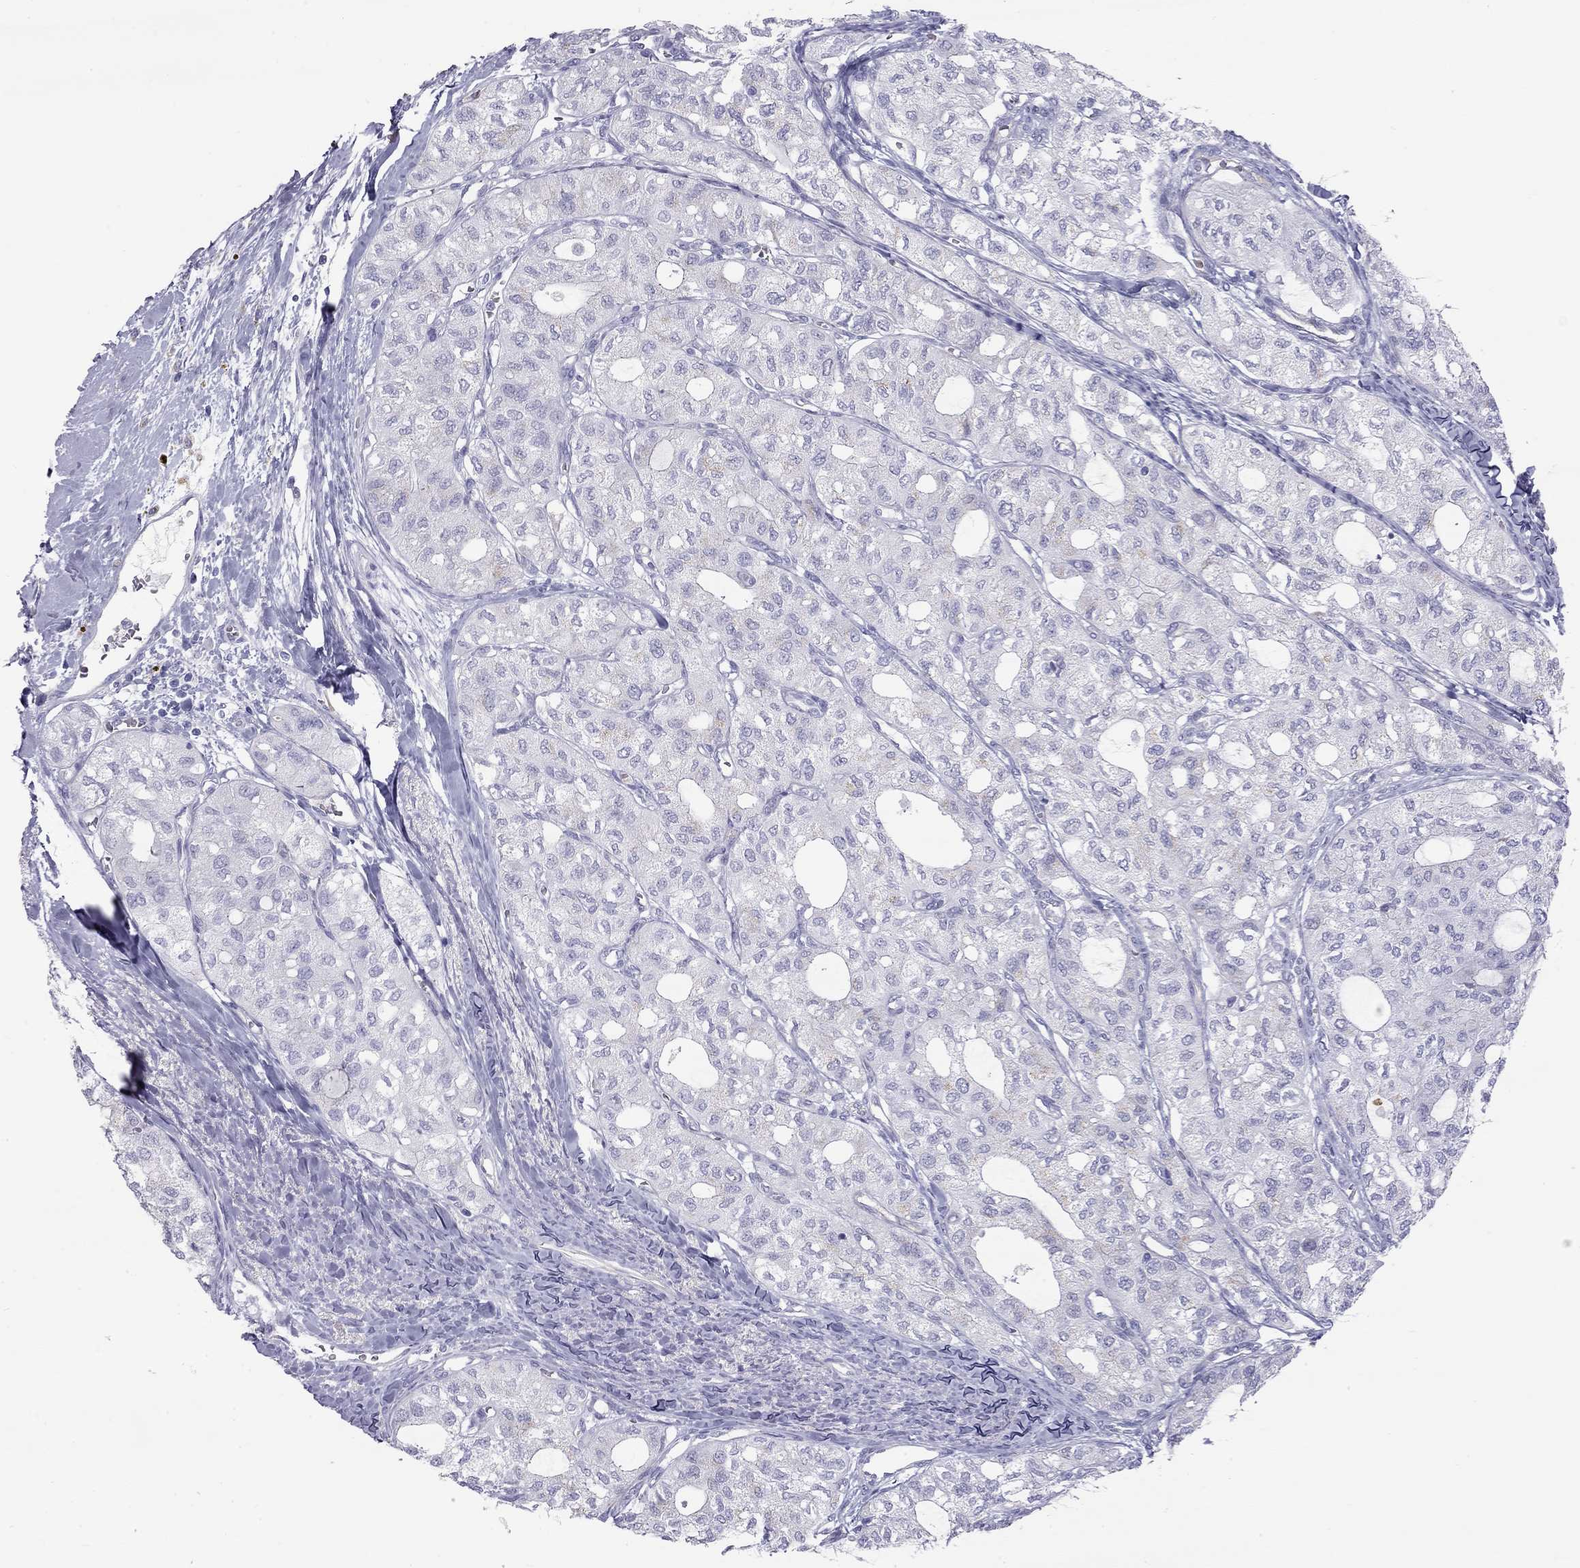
{"staining": {"intensity": "negative", "quantity": "none", "location": "none"}, "tissue": "thyroid cancer", "cell_type": "Tumor cells", "image_type": "cancer", "snomed": [{"axis": "morphology", "description": "Follicular adenoma carcinoma, NOS"}, {"axis": "topography", "description": "Thyroid gland"}], "caption": "This is an immunohistochemistry photomicrograph of thyroid follicular adenoma carcinoma. There is no positivity in tumor cells.", "gene": "TDRD6", "patient": {"sex": "male", "age": 75}}